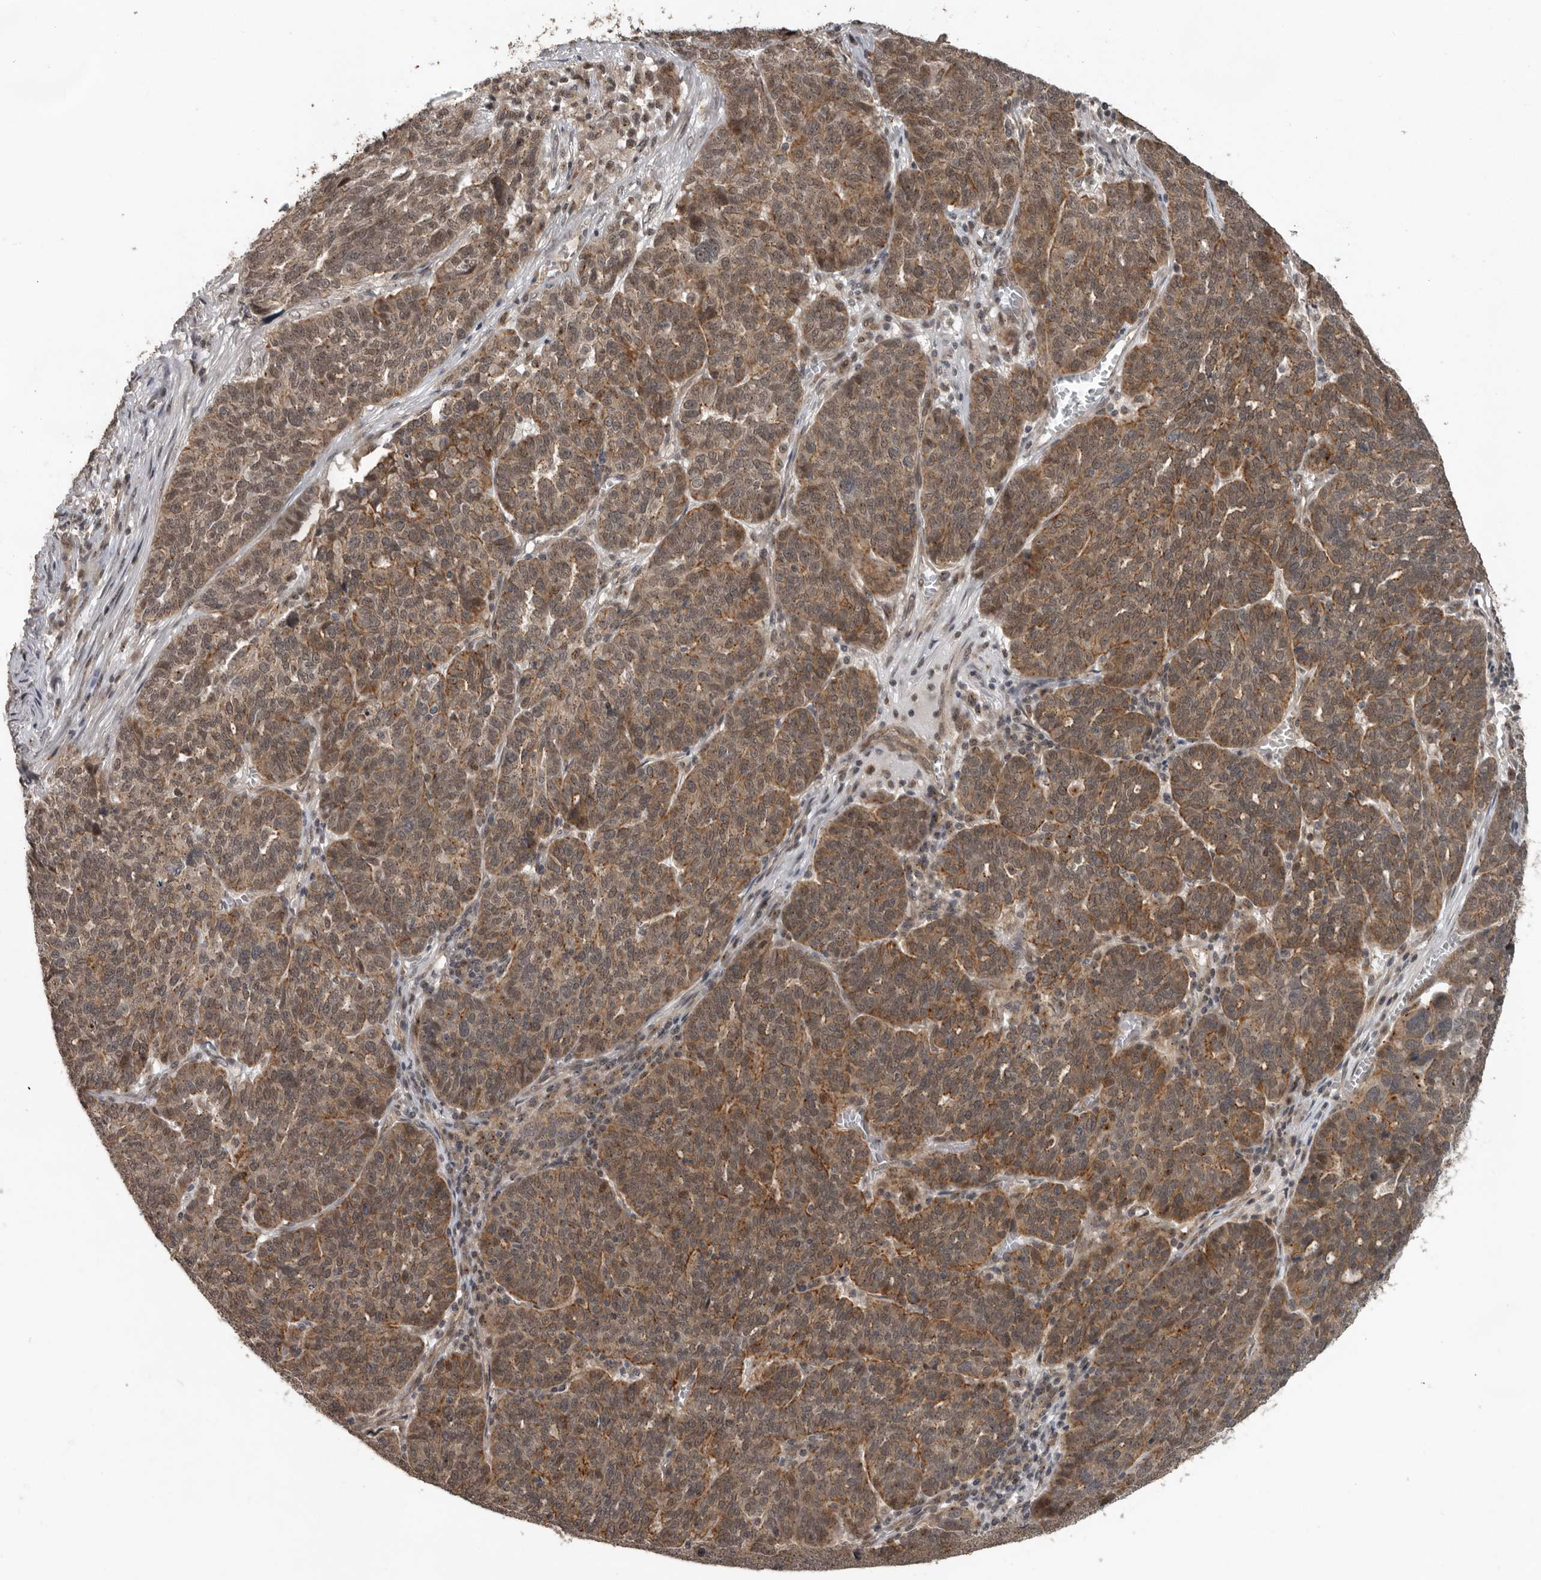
{"staining": {"intensity": "moderate", "quantity": ">75%", "location": "cytoplasmic/membranous,nuclear"}, "tissue": "ovarian cancer", "cell_type": "Tumor cells", "image_type": "cancer", "snomed": [{"axis": "morphology", "description": "Cystadenocarcinoma, serous, NOS"}, {"axis": "topography", "description": "Ovary"}], "caption": "Immunohistochemistry (IHC) micrograph of ovarian cancer stained for a protein (brown), which reveals medium levels of moderate cytoplasmic/membranous and nuclear positivity in about >75% of tumor cells.", "gene": "CEP350", "patient": {"sex": "female", "age": 59}}